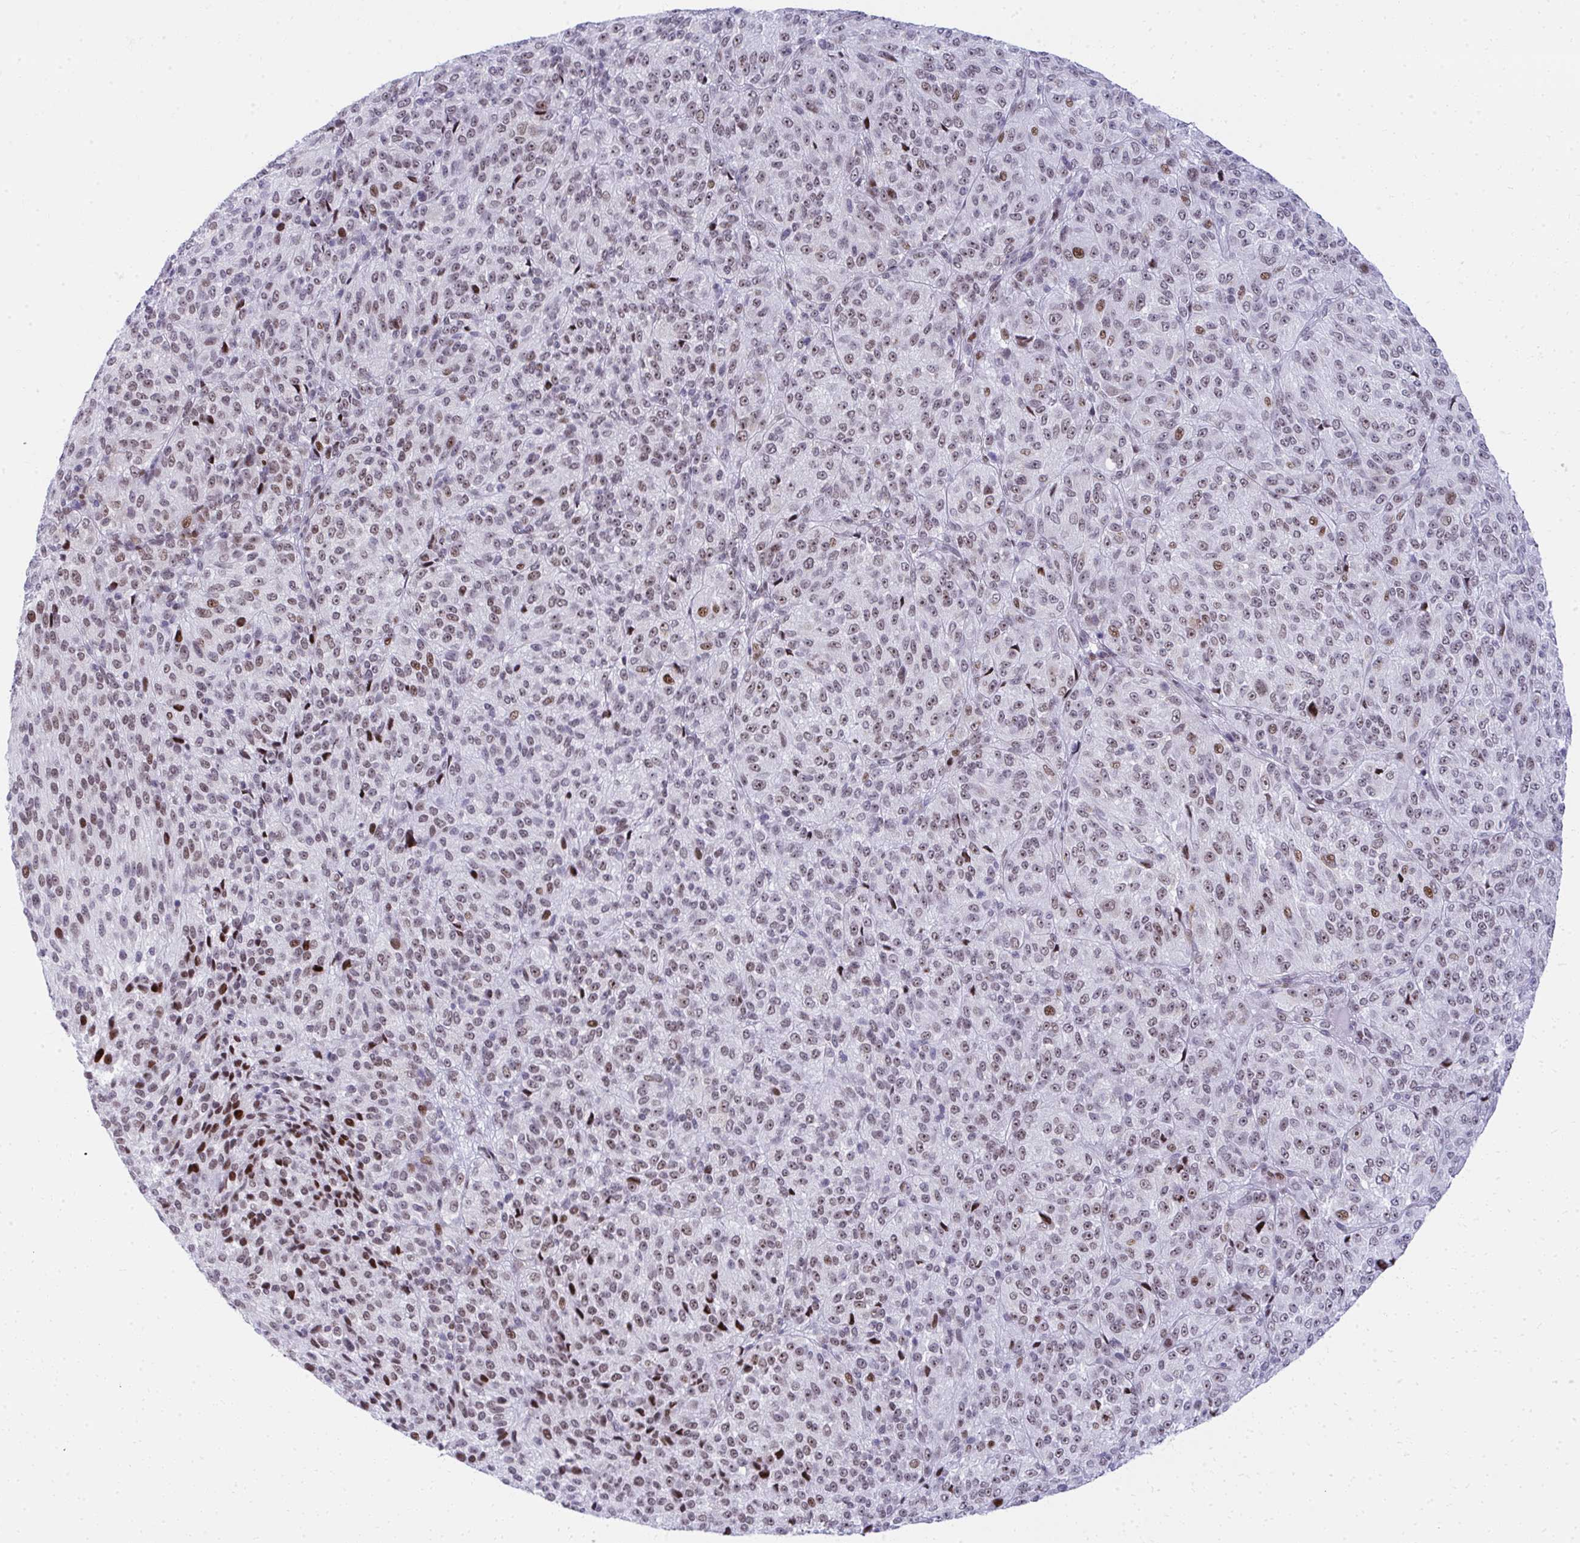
{"staining": {"intensity": "moderate", "quantity": ">75%", "location": "nuclear"}, "tissue": "melanoma", "cell_type": "Tumor cells", "image_type": "cancer", "snomed": [{"axis": "morphology", "description": "Malignant melanoma, Metastatic site"}, {"axis": "topography", "description": "Brain"}], "caption": "Immunohistochemical staining of human malignant melanoma (metastatic site) shows medium levels of moderate nuclear protein positivity in about >75% of tumor cells. (DAB IHC with brightfield microscopy, high magnification).", "gene": "GLDN", "patient": {"sex": "female", "age": 56}}